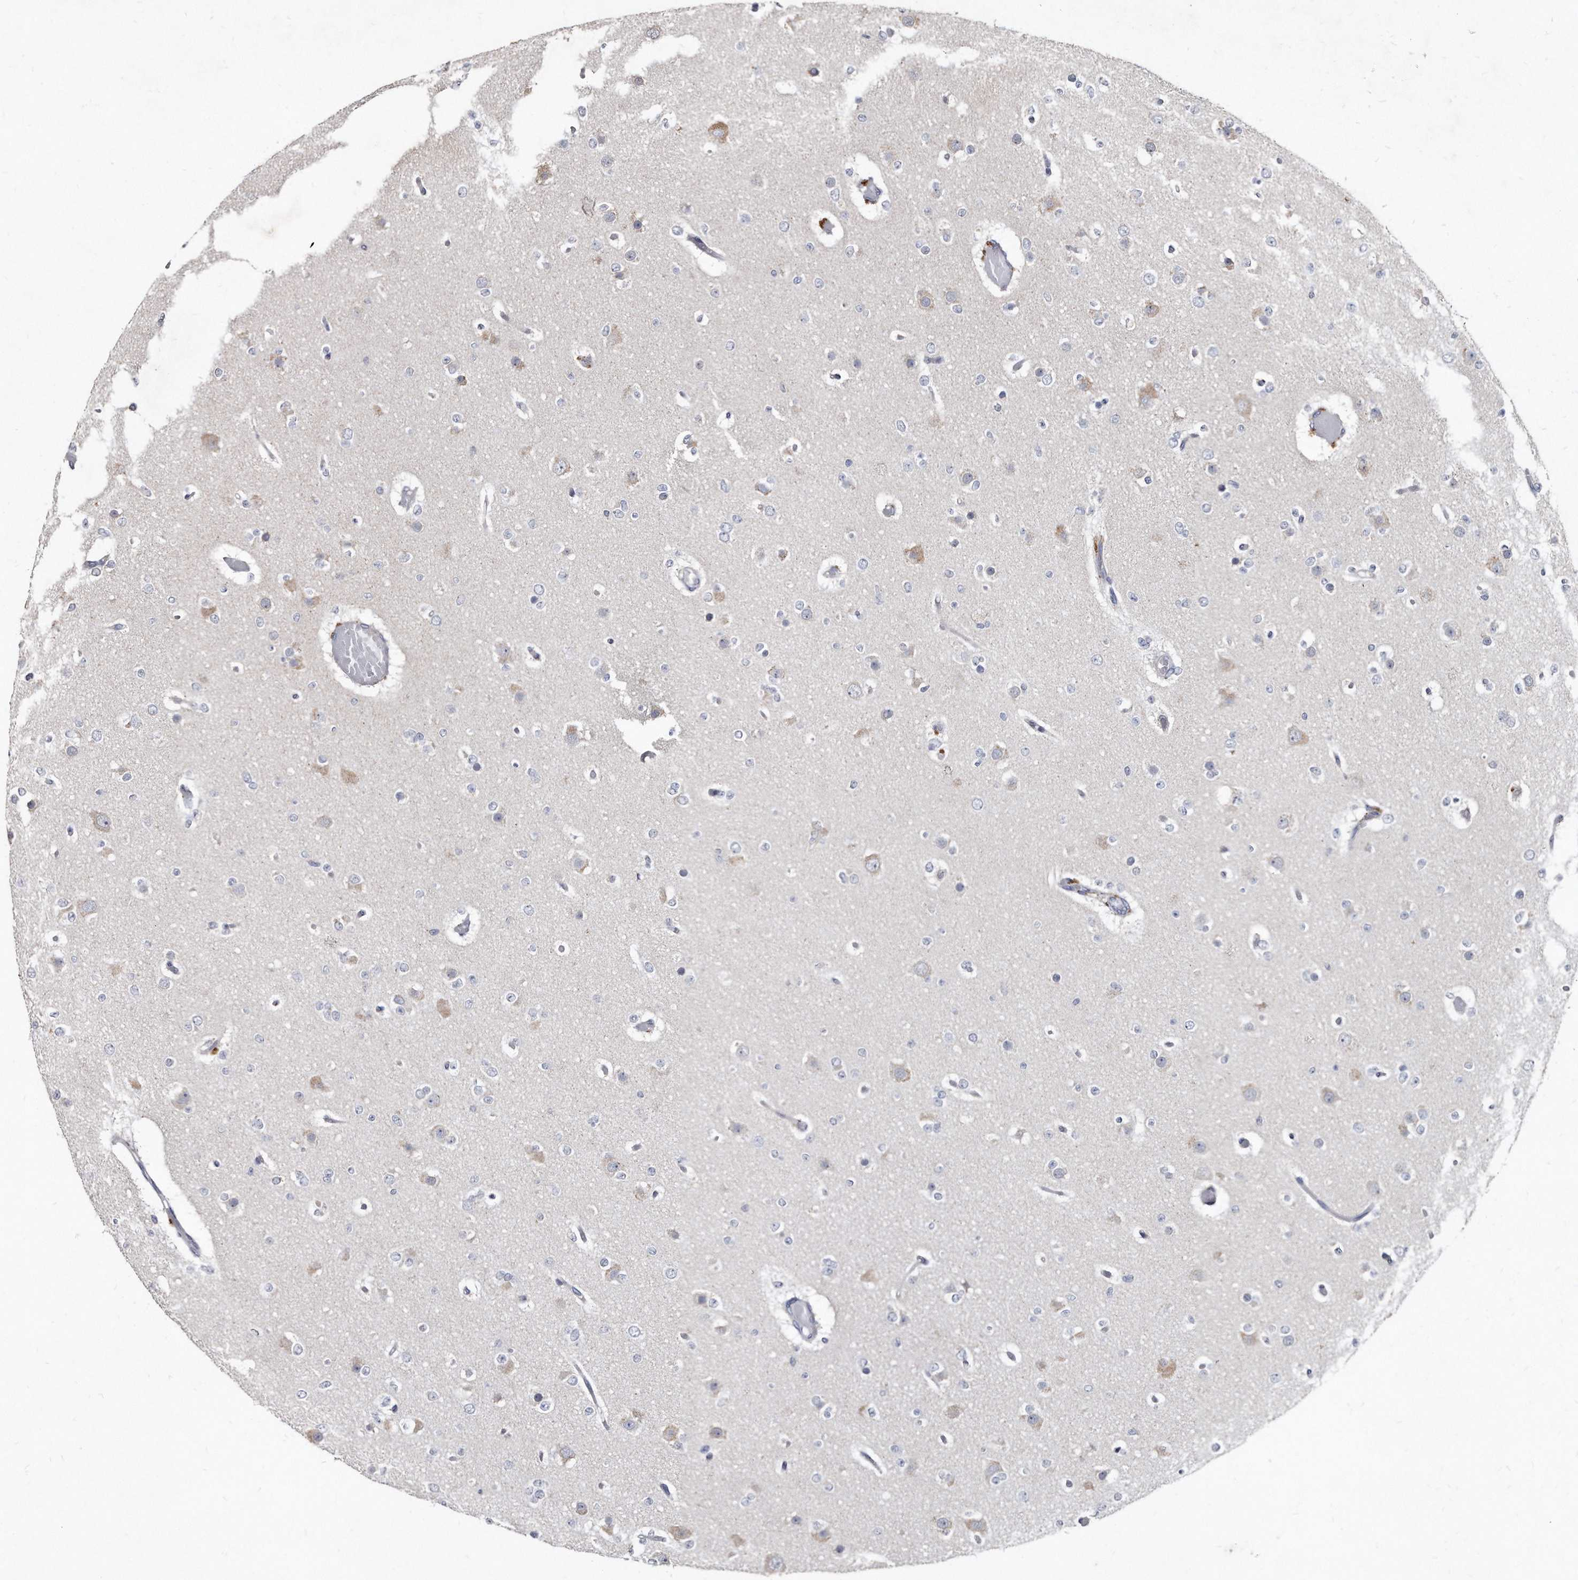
{"staining": {"intensity": "negative", "quantity": "none", "location": "none"}, "tissue": "glioma", "cell_type": "Tumor cells", "image_type": "cancer", "snomed": [{"axis": "morphology", "description": "Glioma, malignant, Low grade"}, {"axis": "topography", "description": "Brain"}], "caption": "There is no significant positivity in tumor cells of malignant low-grade glioma.", "gene": "KLHDC3", "patient": {"sex": "female", "age": 22}}